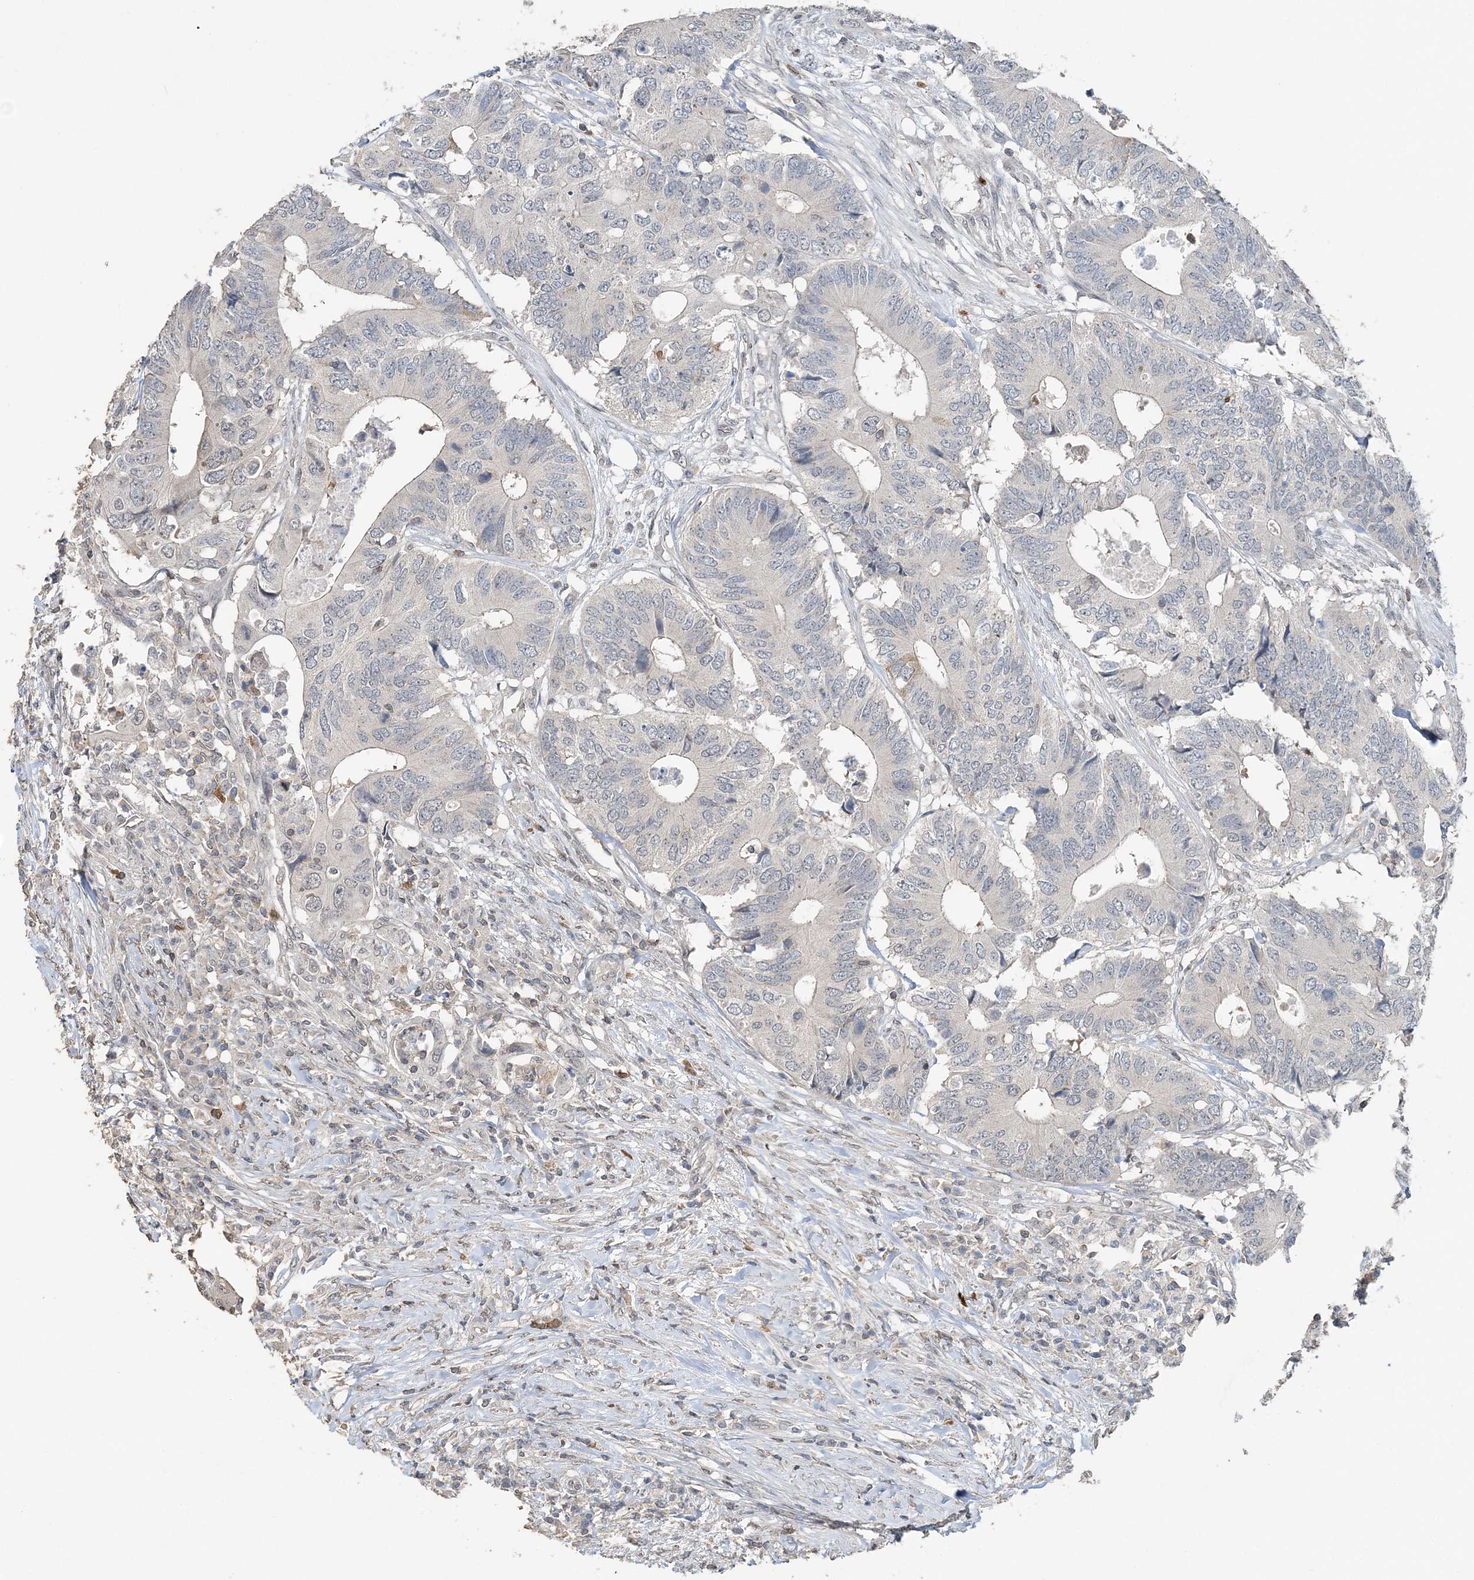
{"staining": {"intensity": "negative", "quantity": "none", "location": "none"}, "tissue": "colorectal cancer", "cell_type": "Tumor cells", "image_type": "cancer", "snomed": [{"axis": "morphology", "description": "Adenocarcinoma, NOS"}, {"axis": "topography", "description": "Colon"}], "caption": "Immunohistochemistry (IHC) of colorectal cancer (adenocarcinoma) exhibits no positivity in tumor cells.", "gene": "FAM110A", "patient": {"sex": "male", "age": 71}}